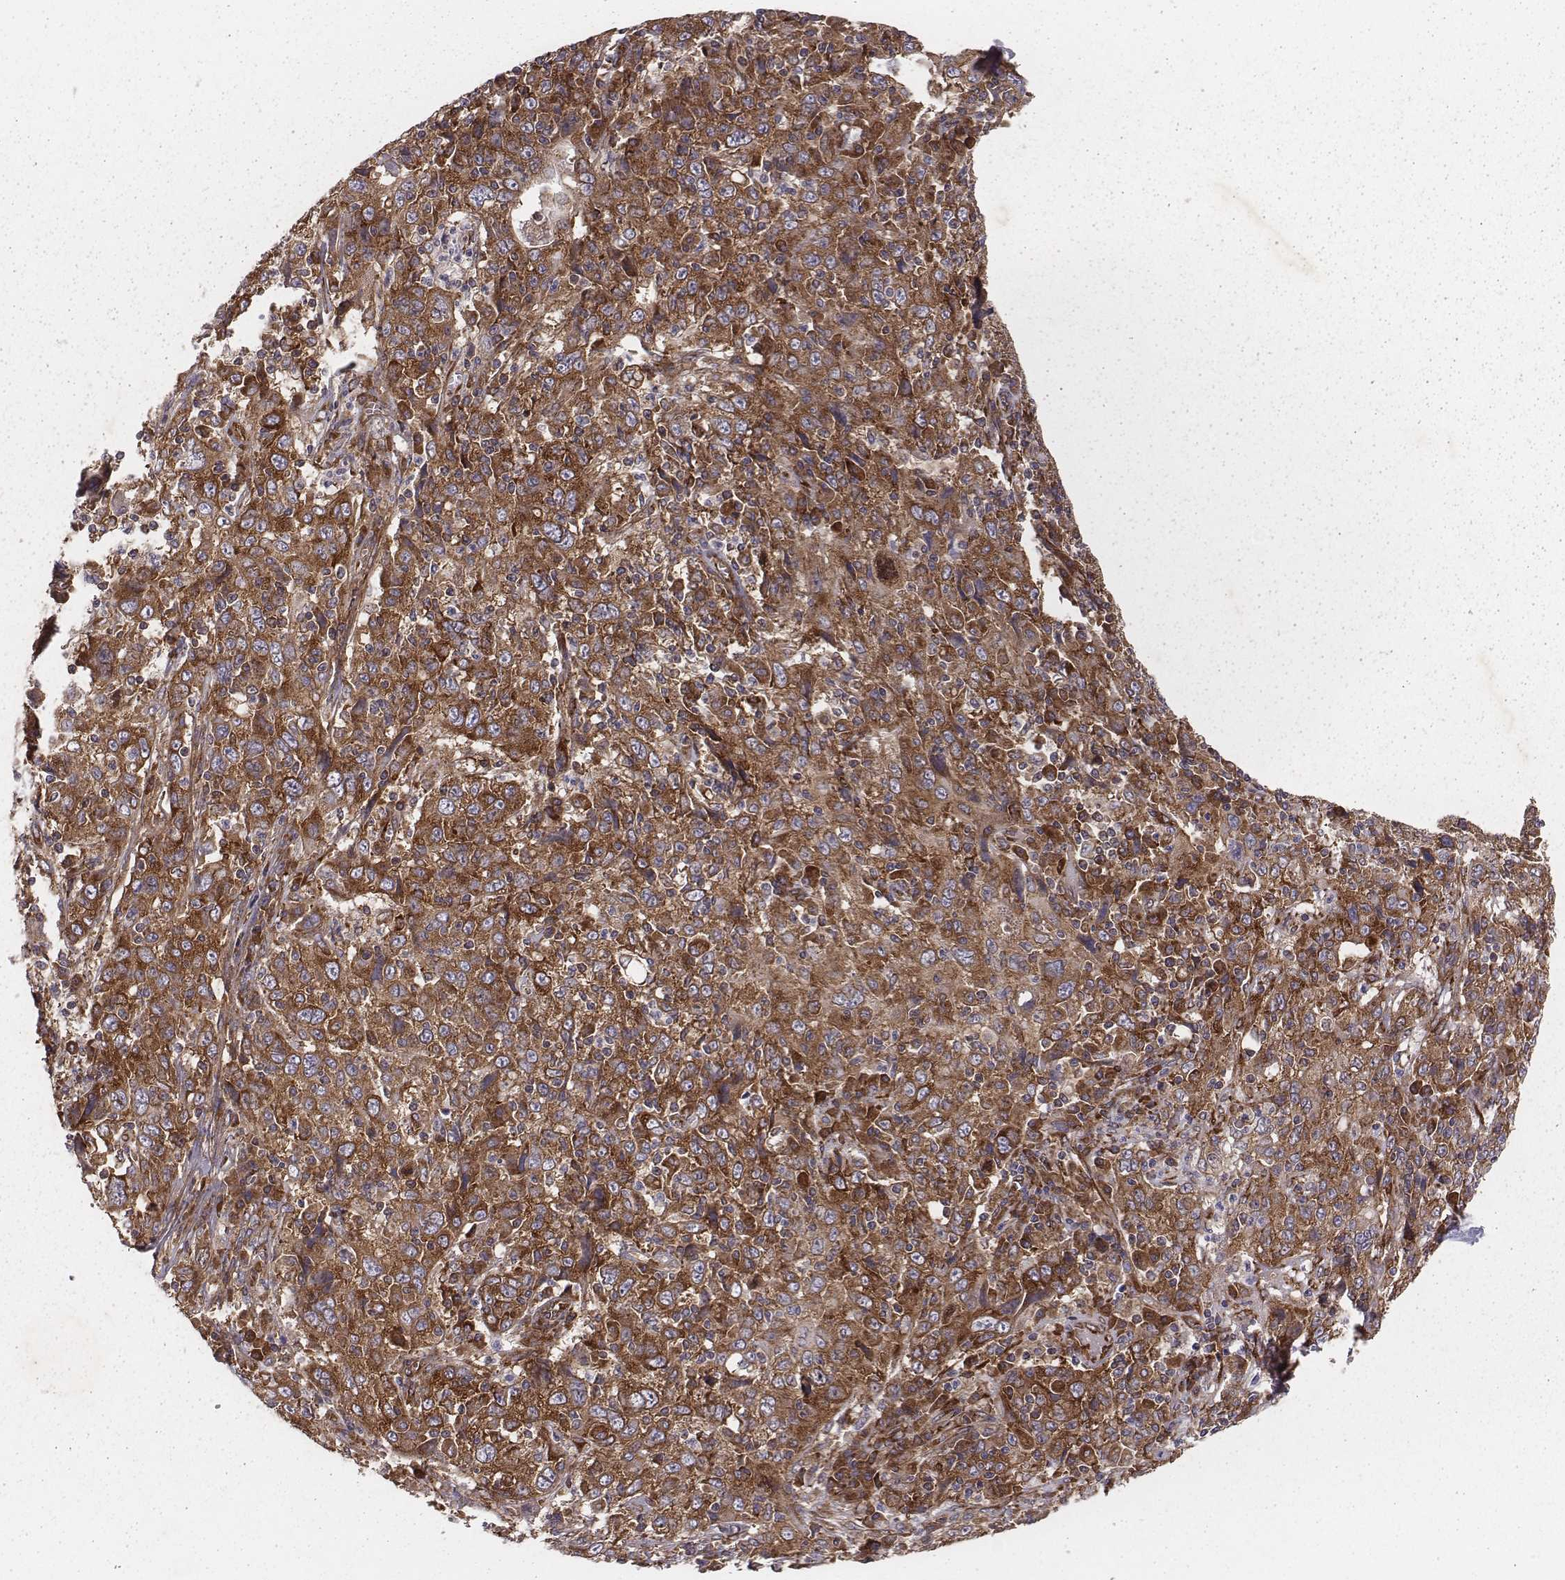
{"staining": {"intensity": "moderate", "quantity": ">75%", "location": "cytoplasmic/membranous"}, "tissue": "cervical cancer", "cell_type": "Tumor cells", "image_type": "cancer", "snomed": [{"axis": "morphology", "description": "Squamous cell carcinoma, NOS"}, {"axis": "topography", "description": "Cervix"}], "caption": "This histopathology image demonstrates immunohistochemistry staining of squamous cell carcinoma (cervical), with medium moderate cytoplasmic/membranous staining in about >75% of tumor cells.", "gene": "TXLNA", "patient": {"sex": "female", "age": 46}}